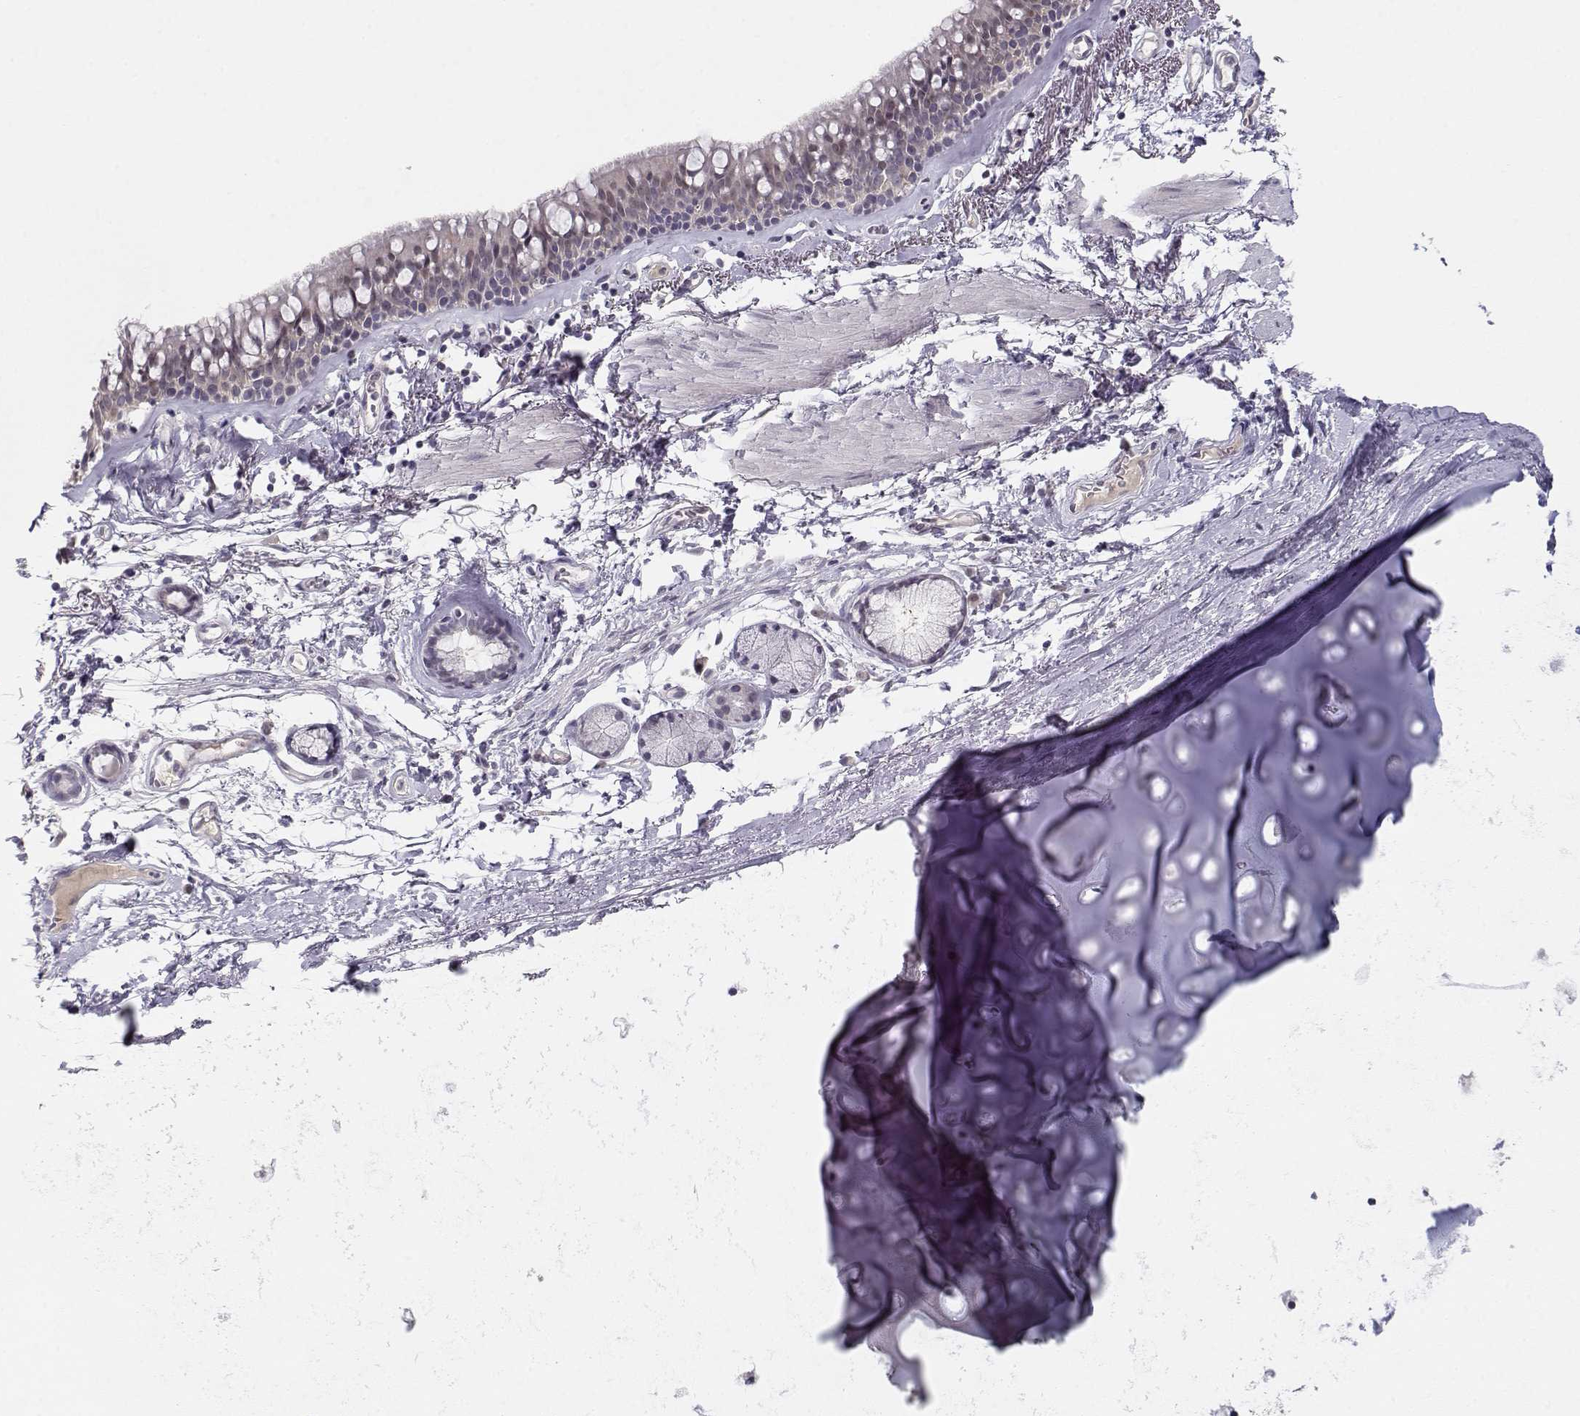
{"staining": {"intensity": "negative", "quantity": "none", "location": "none"}, "tissue": "bronchus", "cell_type": "Respiratory epithelial cells", "image_type": "normal", "snomed": [{"axis": "morphology", "description": "Normal tissue, NOS"}, {"axis": "morphology", "description": "Squamous cell carcinoma, NOS"}, {"axis": "topography", "description": "Cartilage tissue"}, {"axis": "topography", "description": "Bronchus"}], "caption": "There is no significant positivity in respiratory epithelial cells of bronchus. (Stains: DAB immunohistochemistry (IHC) with hematoxylin counter stain, Microscopy: brightfield microscopy at high magnification).", "gene": "C16orf86", "patient": {"sex": "male", "age": 72}}